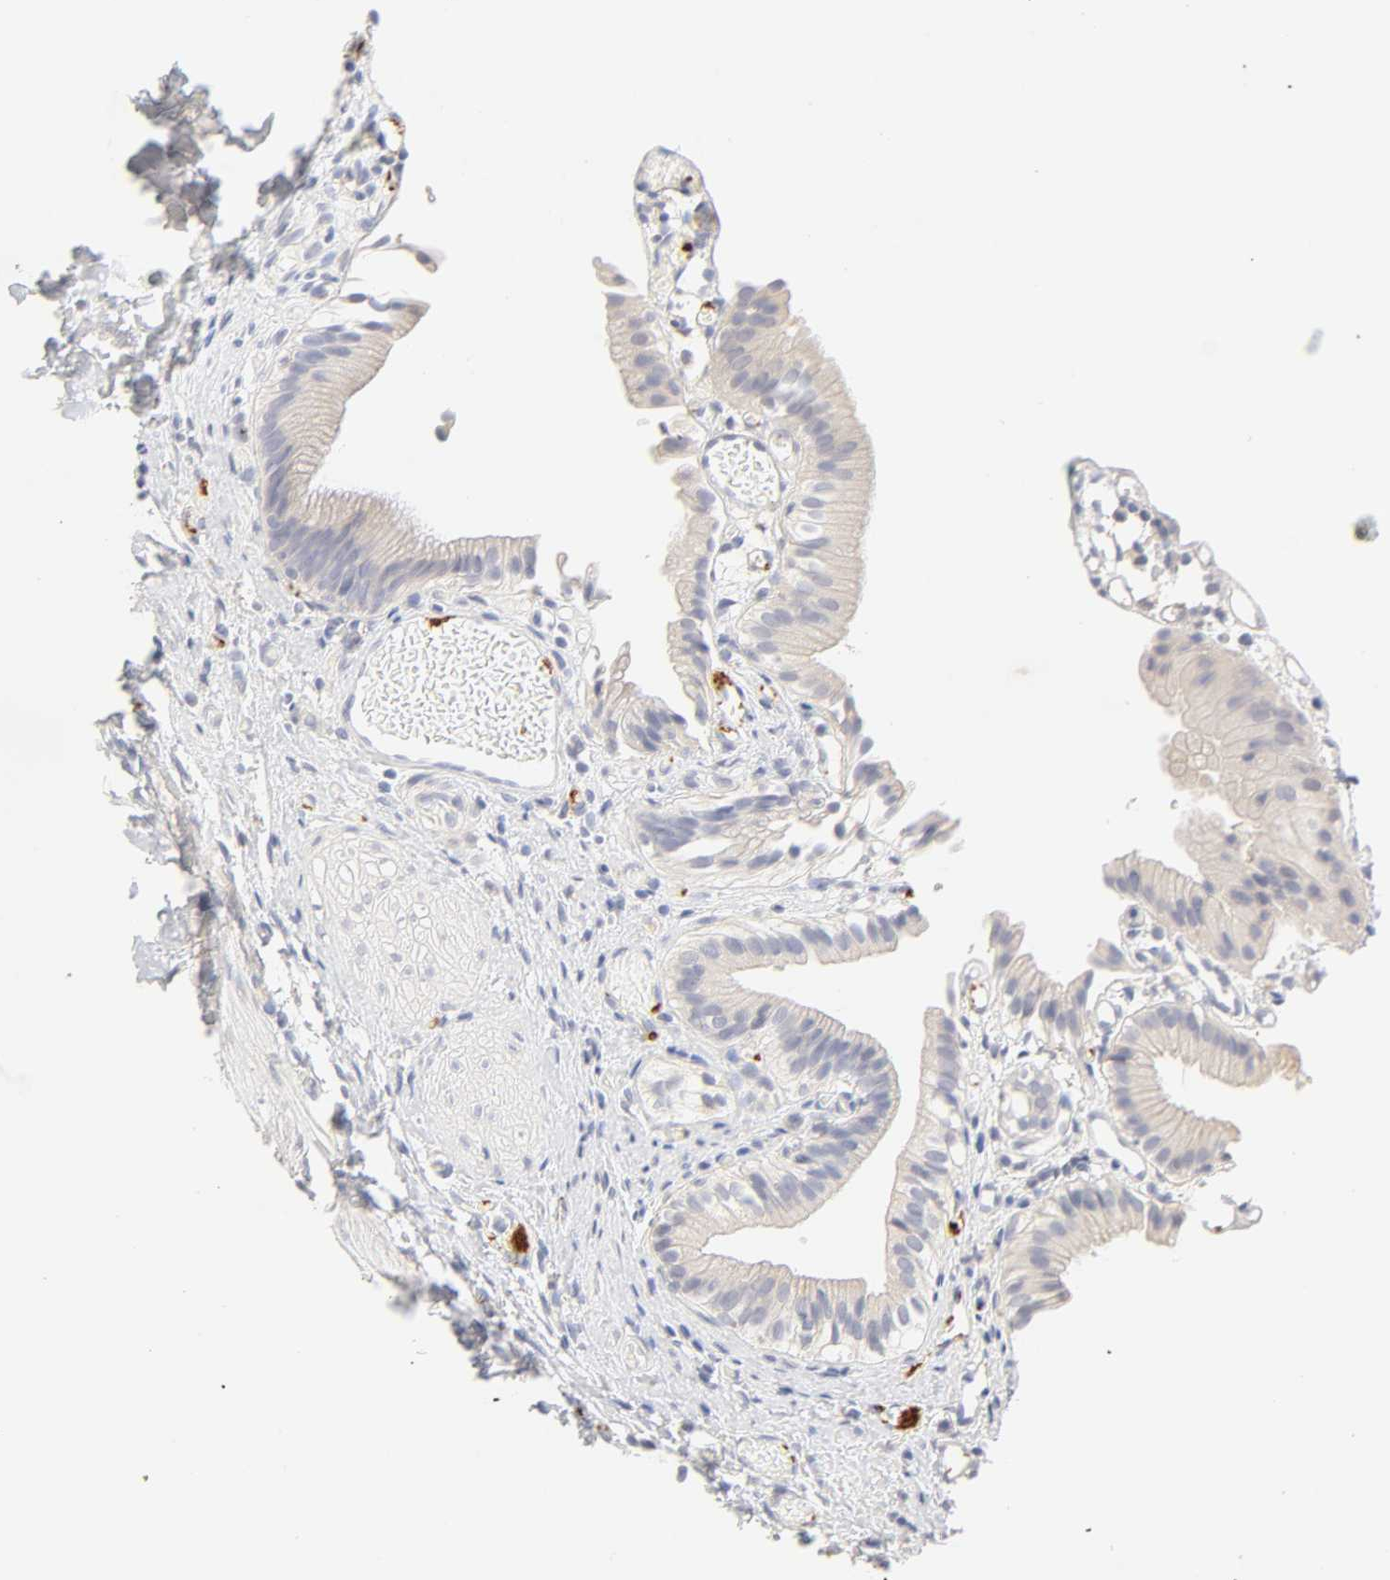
{"staining": {"intensity": "weak", "quantity": ">75%", "location": "cytoplasmic/membranous"}, "tissue": "gallbladder", "cell_type": "Glandular cells", "image_type": "normal", "snomed": [{"axis": "morphology", "description": "Normal tissue, NOS"}, {"axis": "topography", "description": "Gallbladder"}], "caption": "Gallbladder stained for a protein (brown) reveals weak cytoplasmic/membranous positive positivity in about >75% of glandular cells.", "gene": "CYP4B1", "patient": {"sex": "male", "age": 65}}